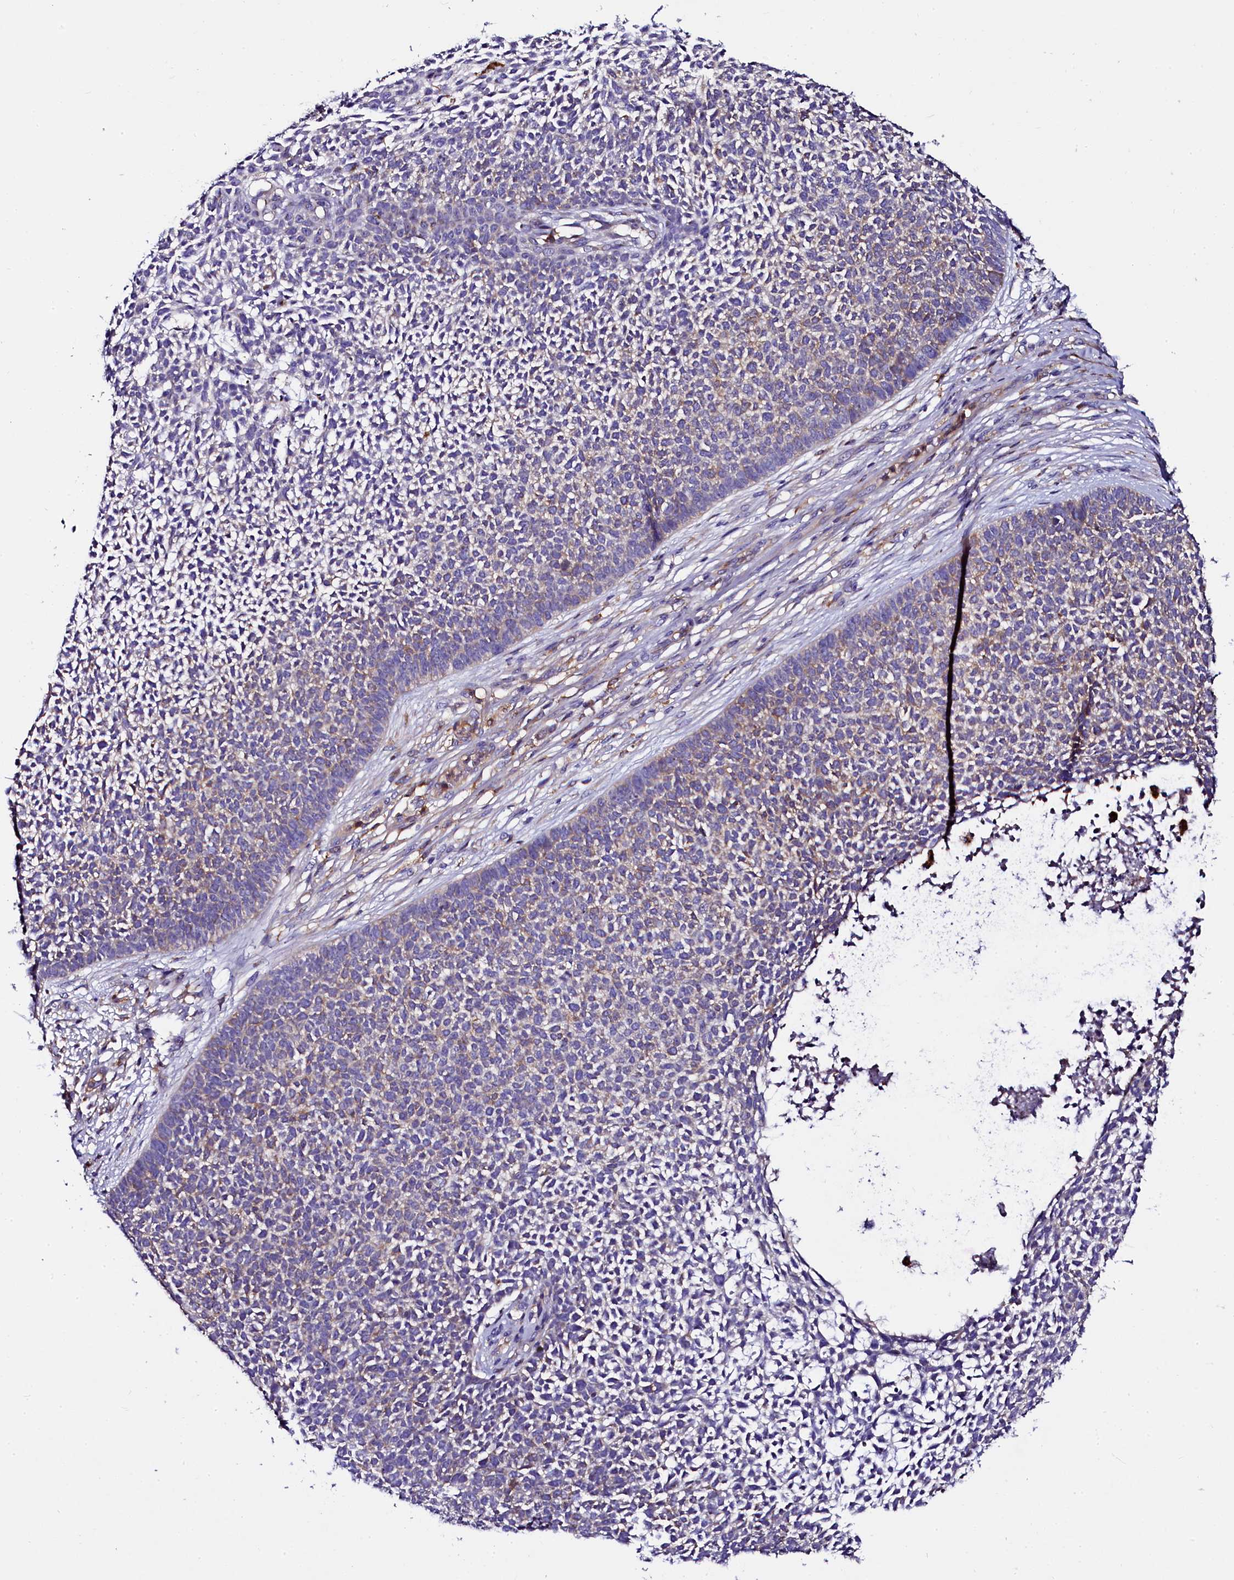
{"staining": {"intensity": "weak", "quantity": "<25%", "location": "cytoplasmic/membranous"}, "tissue": "skin cancer", "cell_type": "Tumor cells", "image_type": "cancer", "snomed": [{"axis": "morphology", "description": "Basal cell carcinoma"}, {"axis": "topography", "description": "Skin"}], "caption": "High magnification brightfield microscopy of skin cancer (basal cell carcinoma) stained with DAB (brown) and counterstained with hematoxylin (blue): tumor cells show no significant staining.", "gene": "OTOL1", "patient": {"sex": "female", "age": 84}}